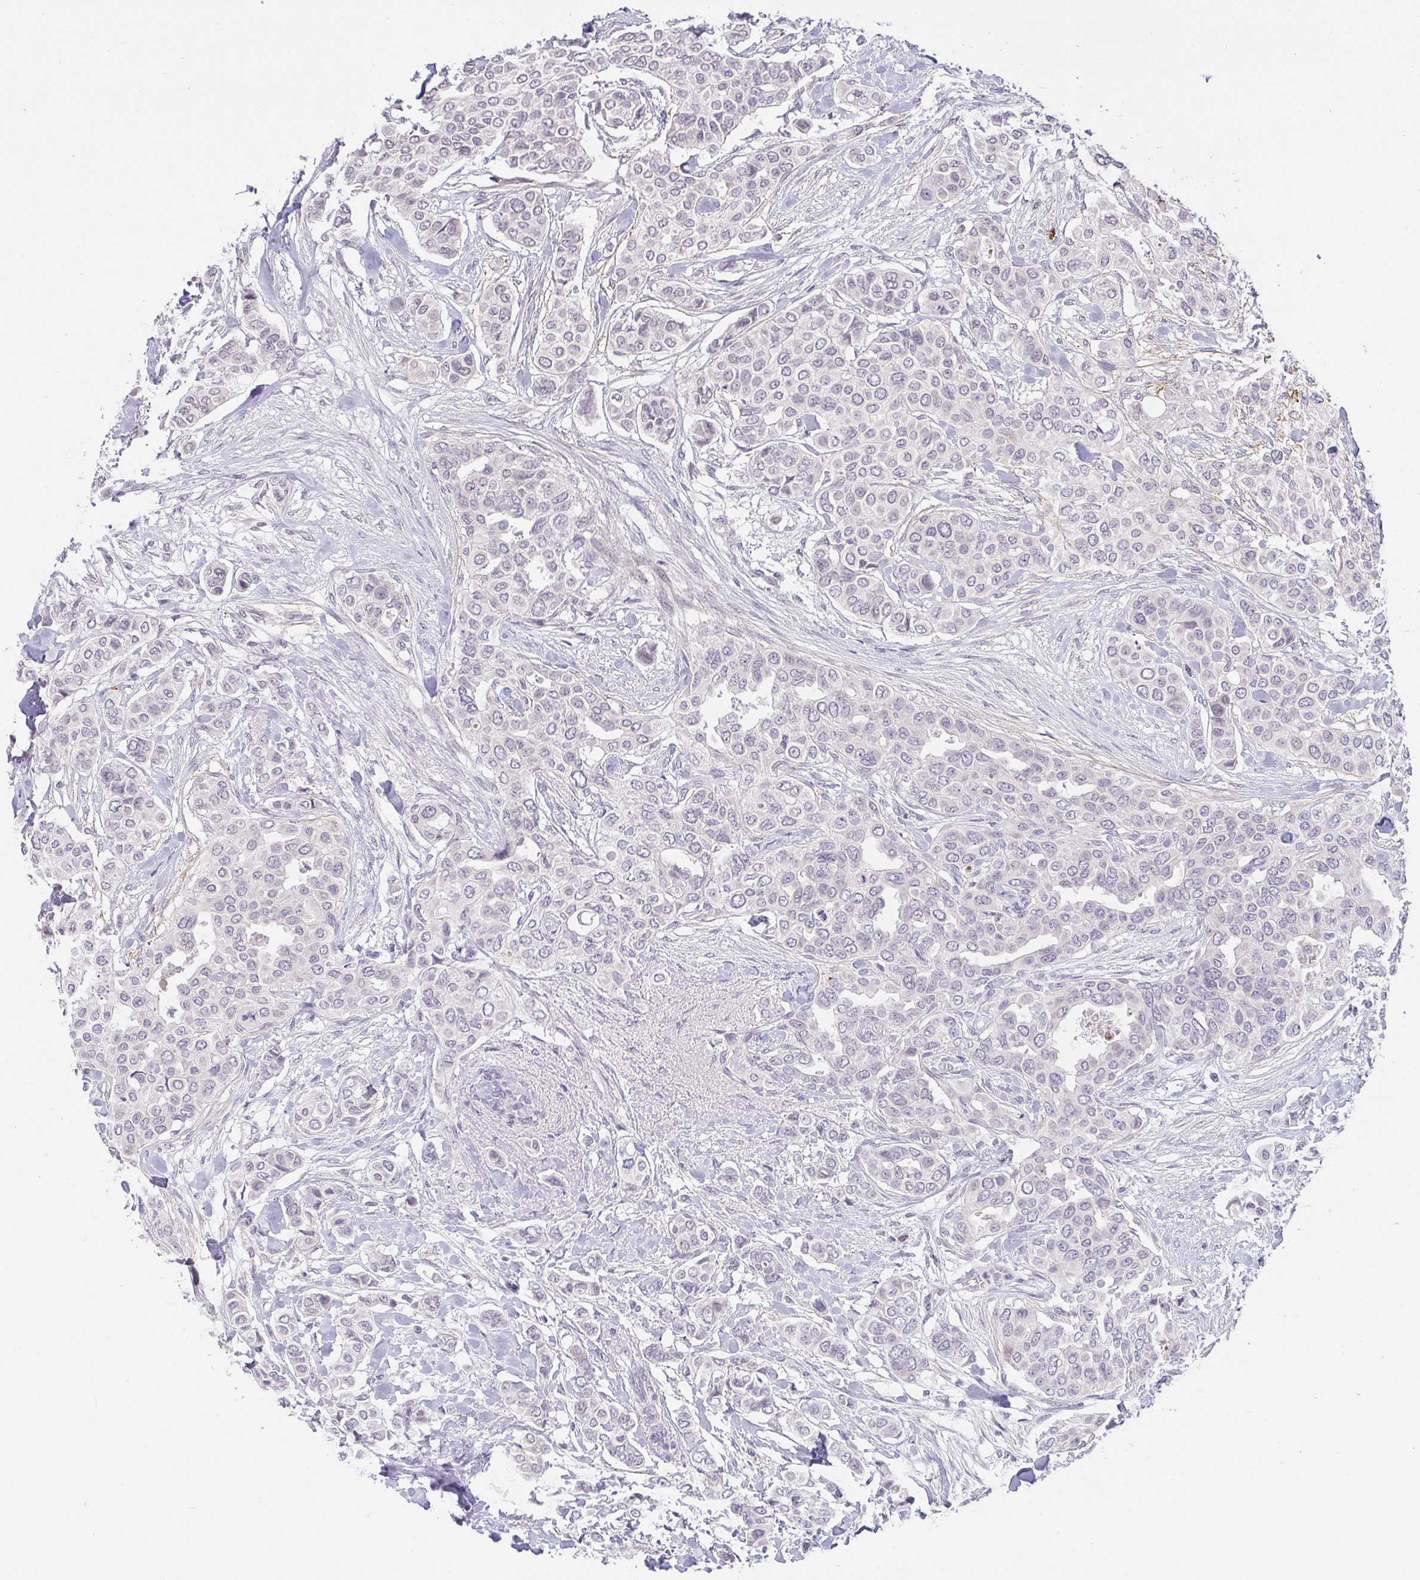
{"staining": {"intensity": "negative", "quantity": "none", "location": "none"}, "tissue": "breast cancer", "cell_type": "Tumor cells", "image_type": "cancer", "snomed": [{"axis": "morphology", "description": "Lobular carcinoma"}, {"axis": "topography", "description": "Breast"}], "caption": "DAB immunohistochemical staining of human breast lobular carcinoma displays no significant expression in tumor cells.", "gene": "CACNA1S", "patient": {"sex": "female", "age": 51}}